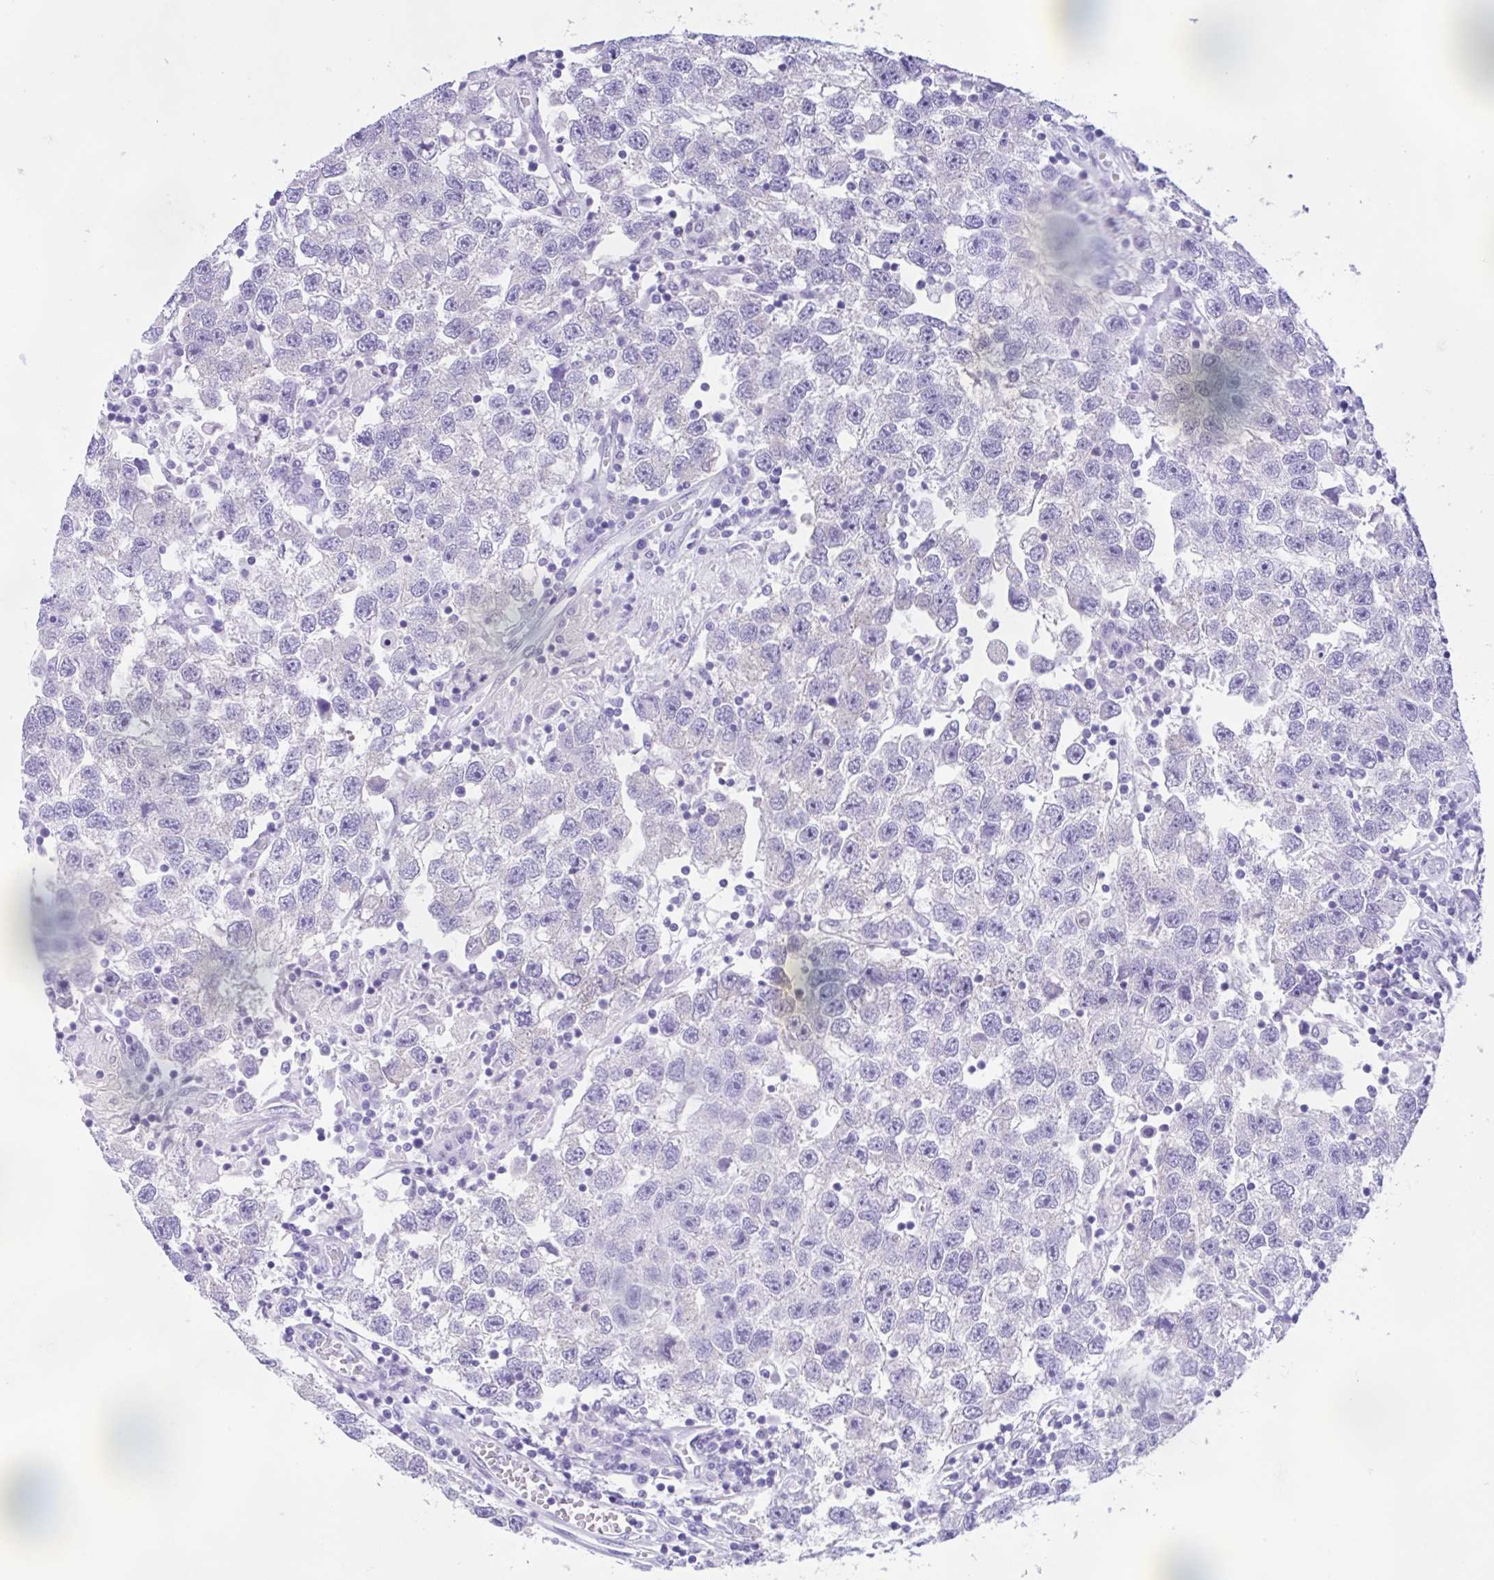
{"staining": {"intensity": "negative", "quantity": "none", "location": "none"}, "tissue": "testis cancer", "cell_type": "Tumor cells", "image_type": "cancer", "snomed": [{"axis": "morphology", "description": "Seminoma, NOS"}, {"axis": "topography", "description": "Testis"}], "caption": "Immunohistochemistry of human seminoma (testis) exhibits no expression in tumor cells. (Immunohistochemistry (ihc), brightfield microscopy, high magnification).", "gene": "ZNF319", "patient": {"sex": "male", "age": 26}}